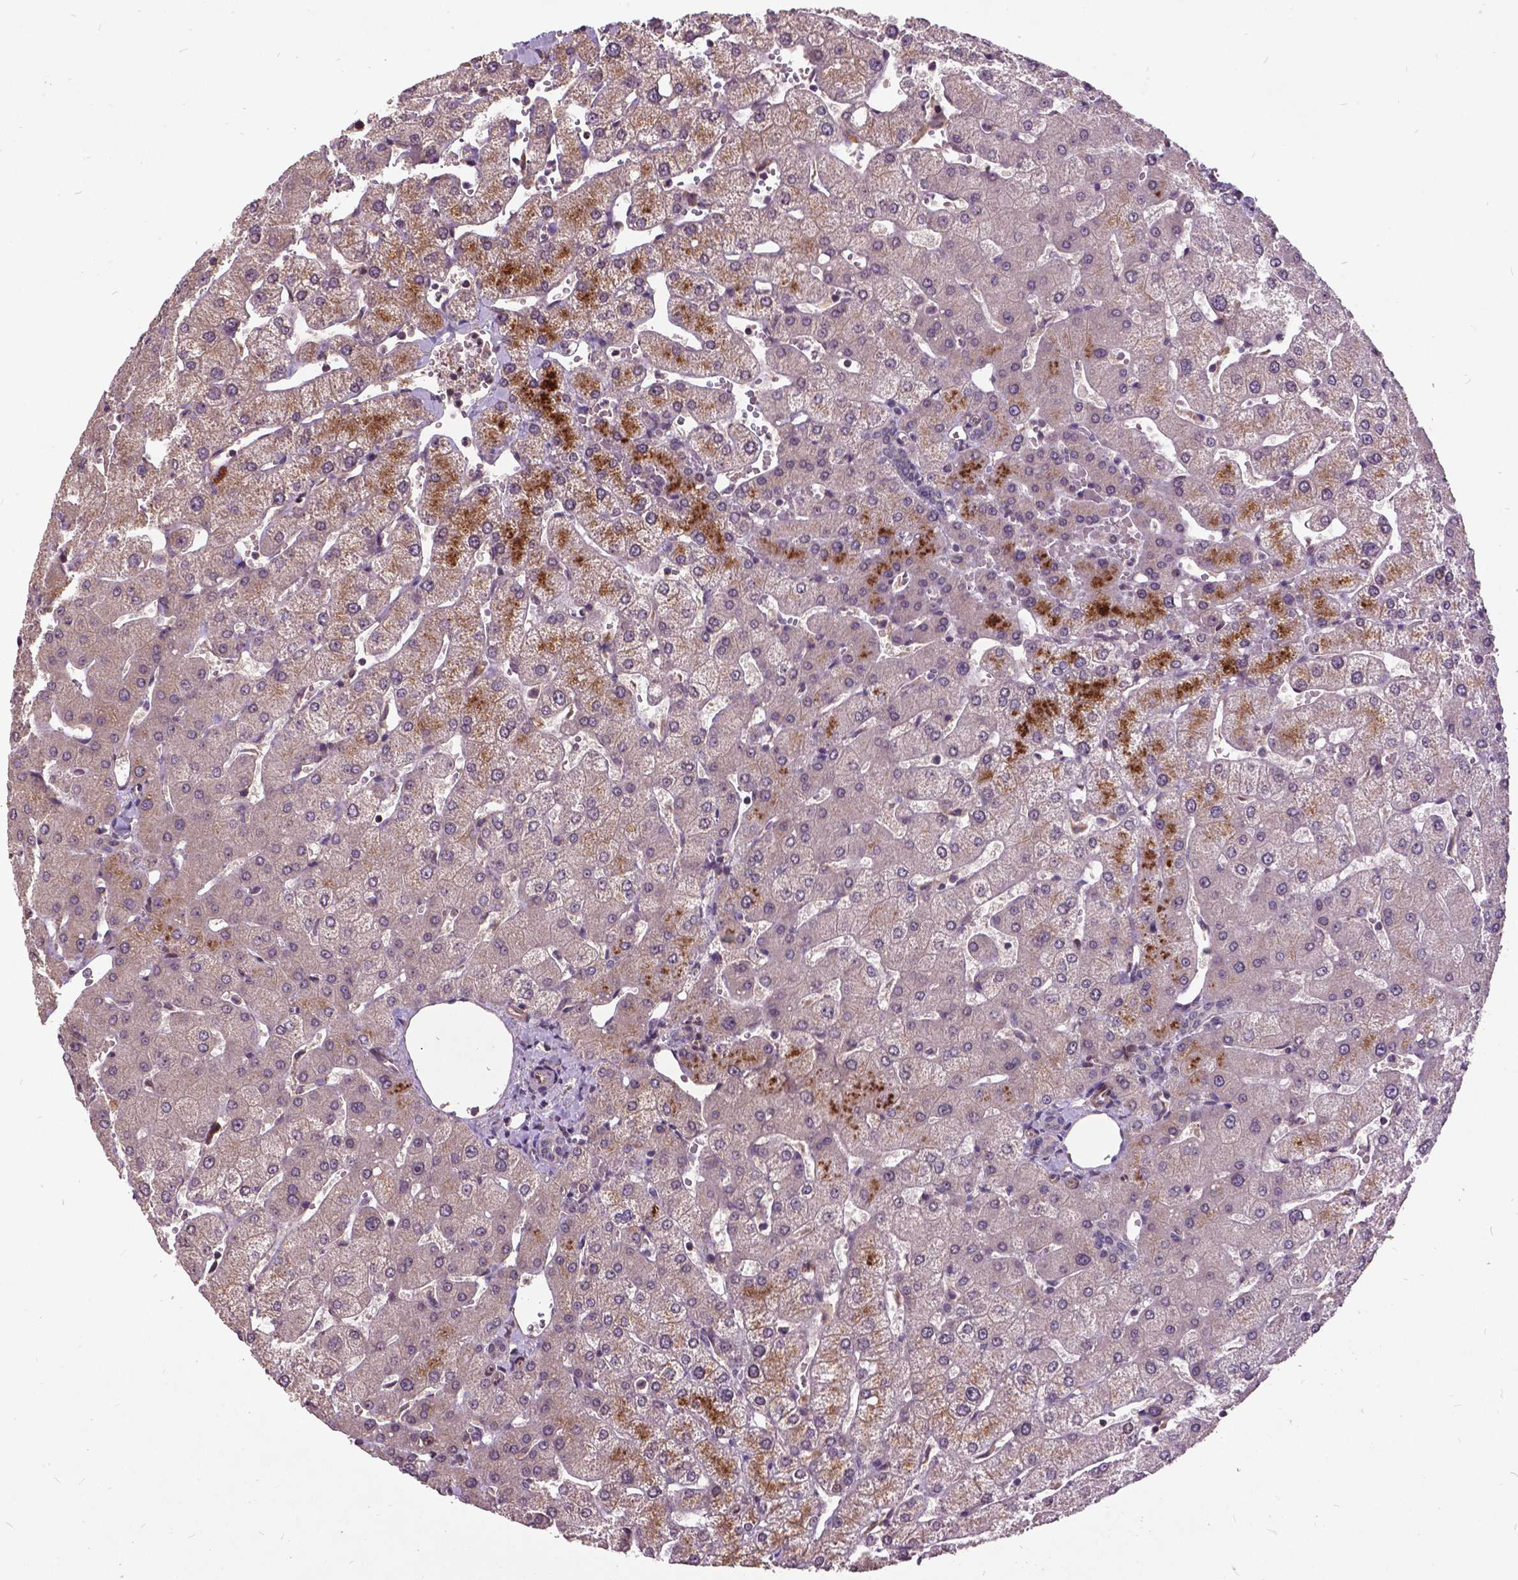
{"staining": {"intensity": "negative", "quantity": "none", "location": "none"}, "tissue": "liver", "cell_type": "Cholangiocytes", "image_type": "normal", "snomed": [{"axis": "morphology", "description": "Normal tissue, NOS"}, {"axis": "topography", "description": "Liver"}], "caption": "Liver was stained to show a protein in brown. There is no significant expression in cholangiocytes. (DAB (3,3'-diaminobenzidine) IHC, high magnification).", "gene": "AP1S3", "patient": {"sex": "female", "age": 54}}